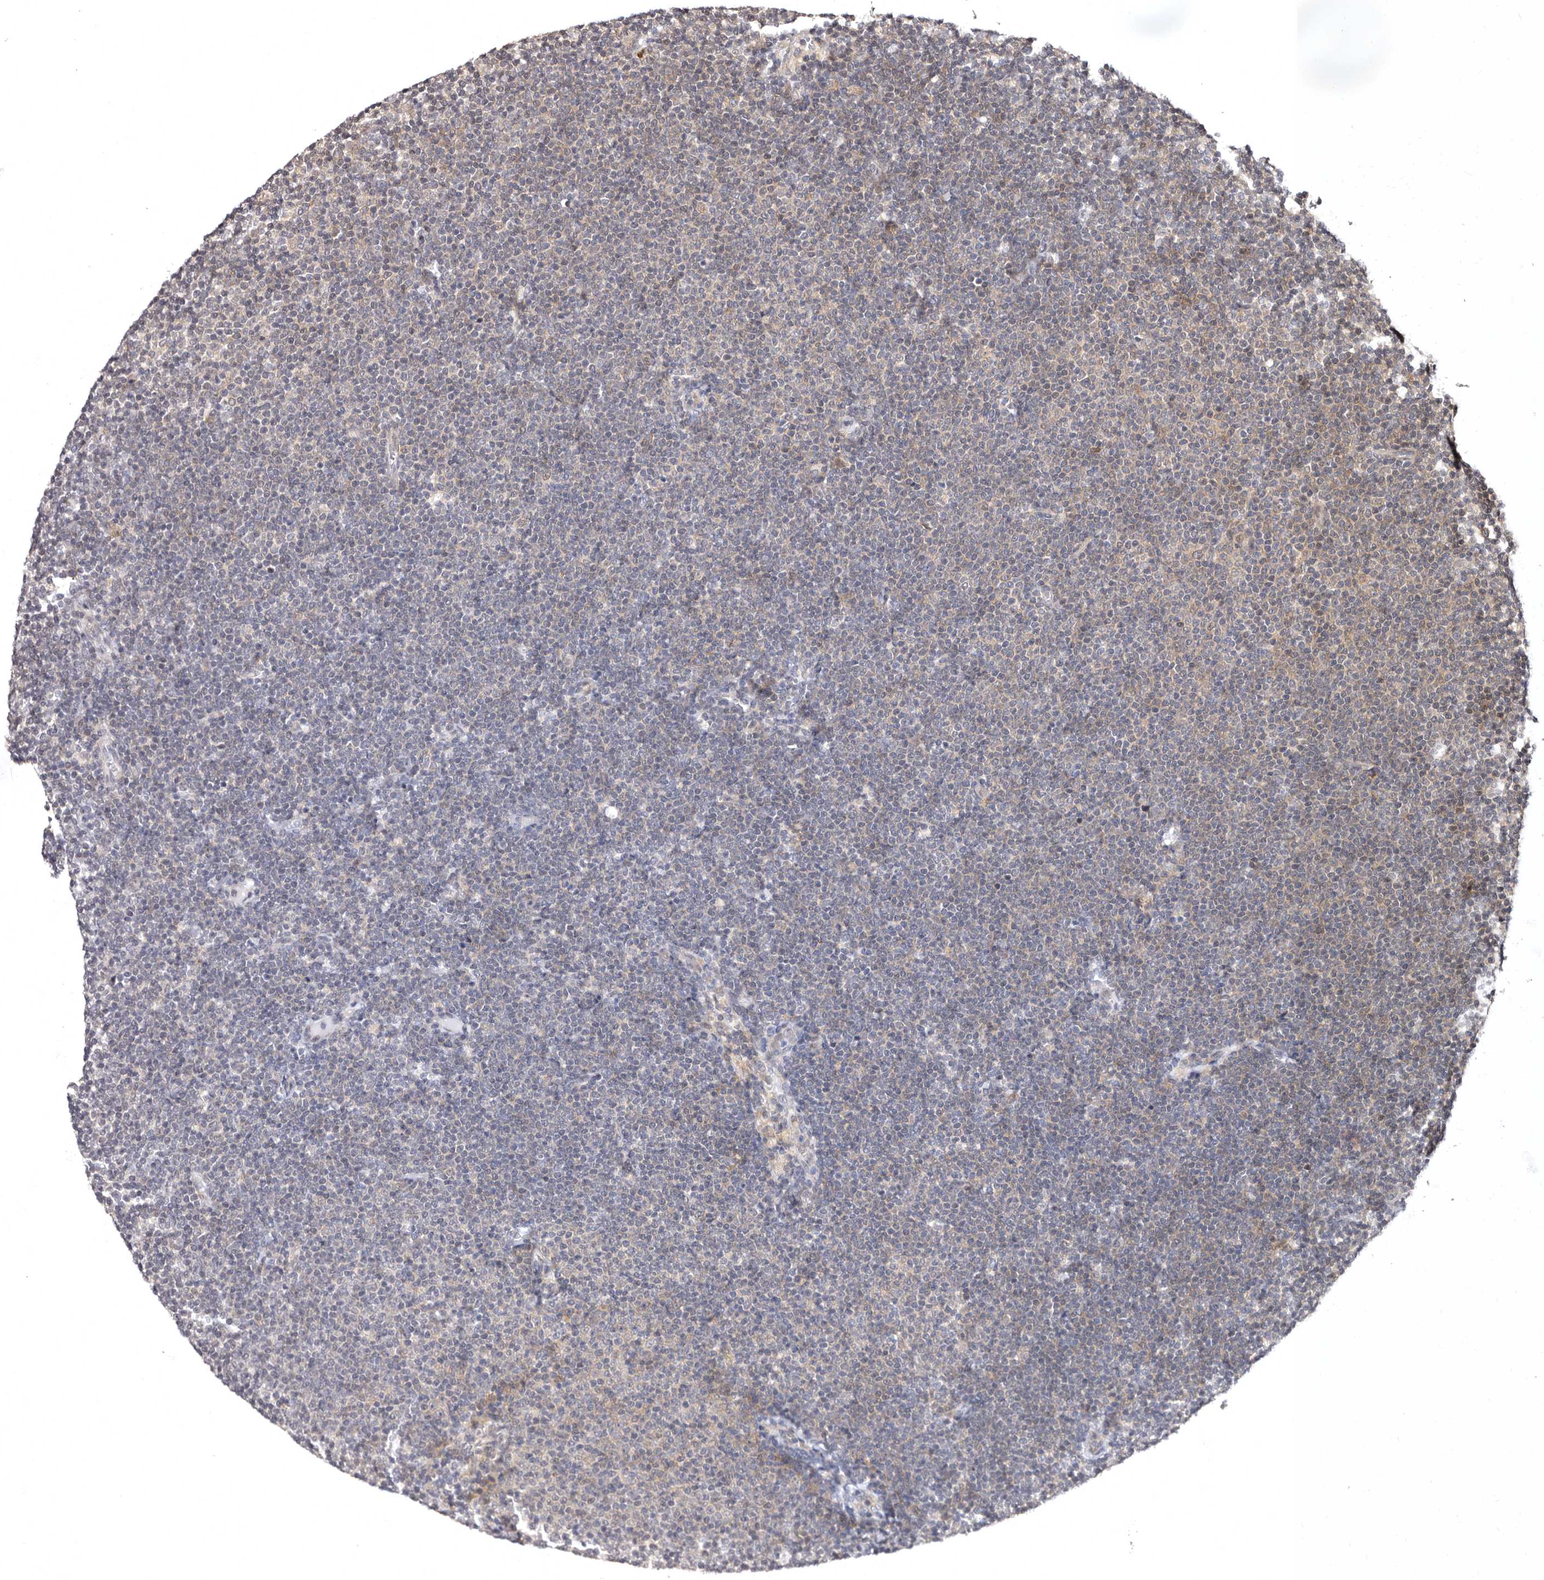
{"staining": {"intensity": "negative", "quantity": "none", "location": "none"}, "tissue": "lymphoma", "cell_type": "Tumor cells", "image_type": "cancer", "snomed": [{"axis": "morphology", "description": "Malignant lymphoma, non-Hodgkin's type, Low grade"}, {"axis": "topography", "description": "Lymph node"}], "caption": "There is no significant expression in tumor cells of malignant lymphoma, non-Hodgkin's type (low-grade).", "gene": "PHF20L1", "patient": {"sex": "female", "age": 53}}